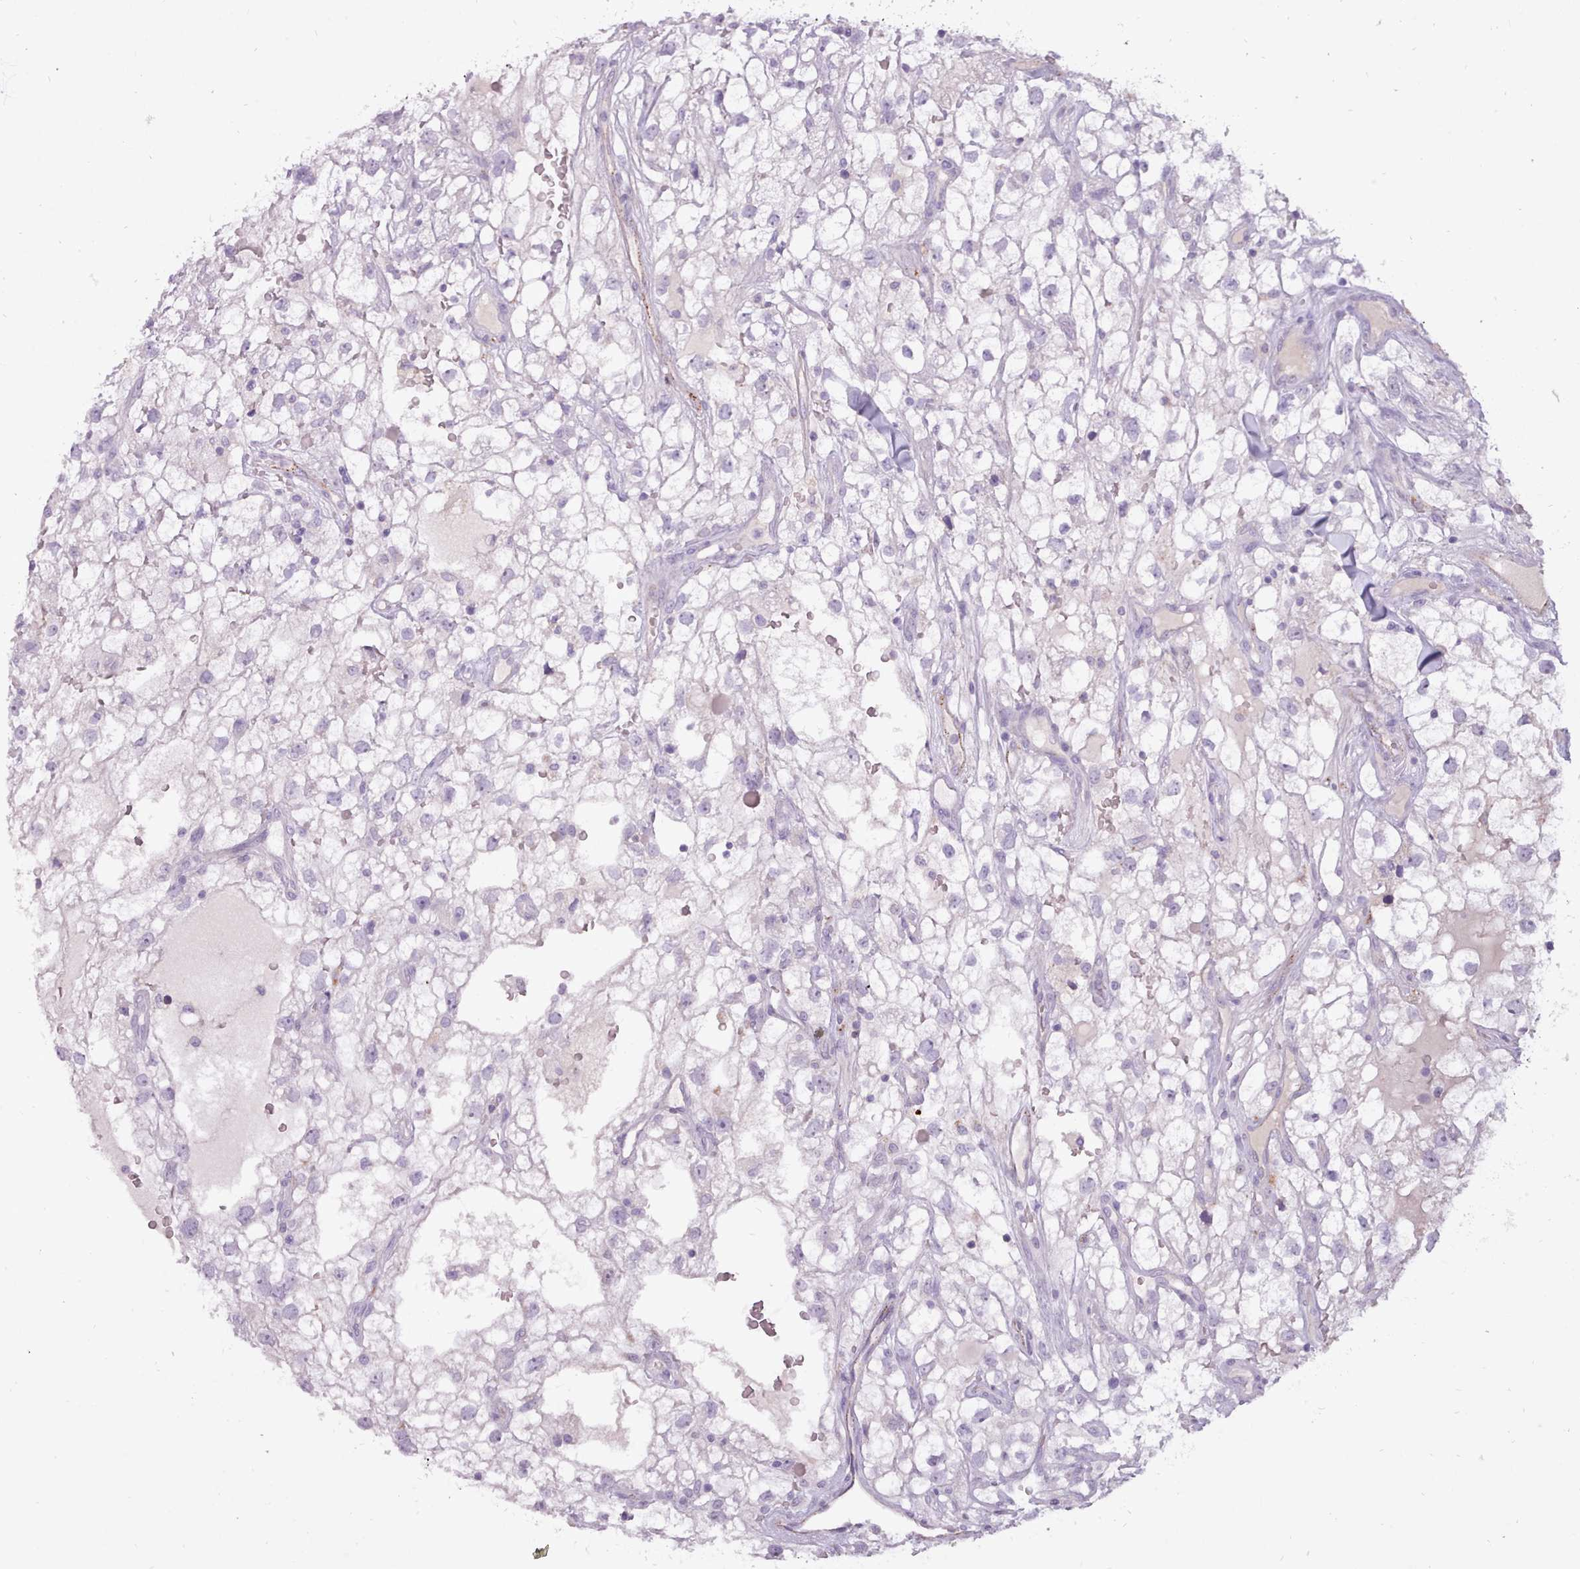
{"staining": {"intensity": "negative", "quantity": "none", "location": "none"}, "tissue": "renal cancer", "cell_type": "Tumor cells", "image_type": "cancer", "snomed": [{"axis": "morphology", "description": "Adenocarcinoma, NOS"}, {"axis": "topography", "description": "Kidney"}], "caption": "Human renal cancer stained for a protein using immunohistochemistry demonstrates no positivity in tumor cells.", "gene": "ATRAID", "patient": {"sex": "male", "age": 59}}